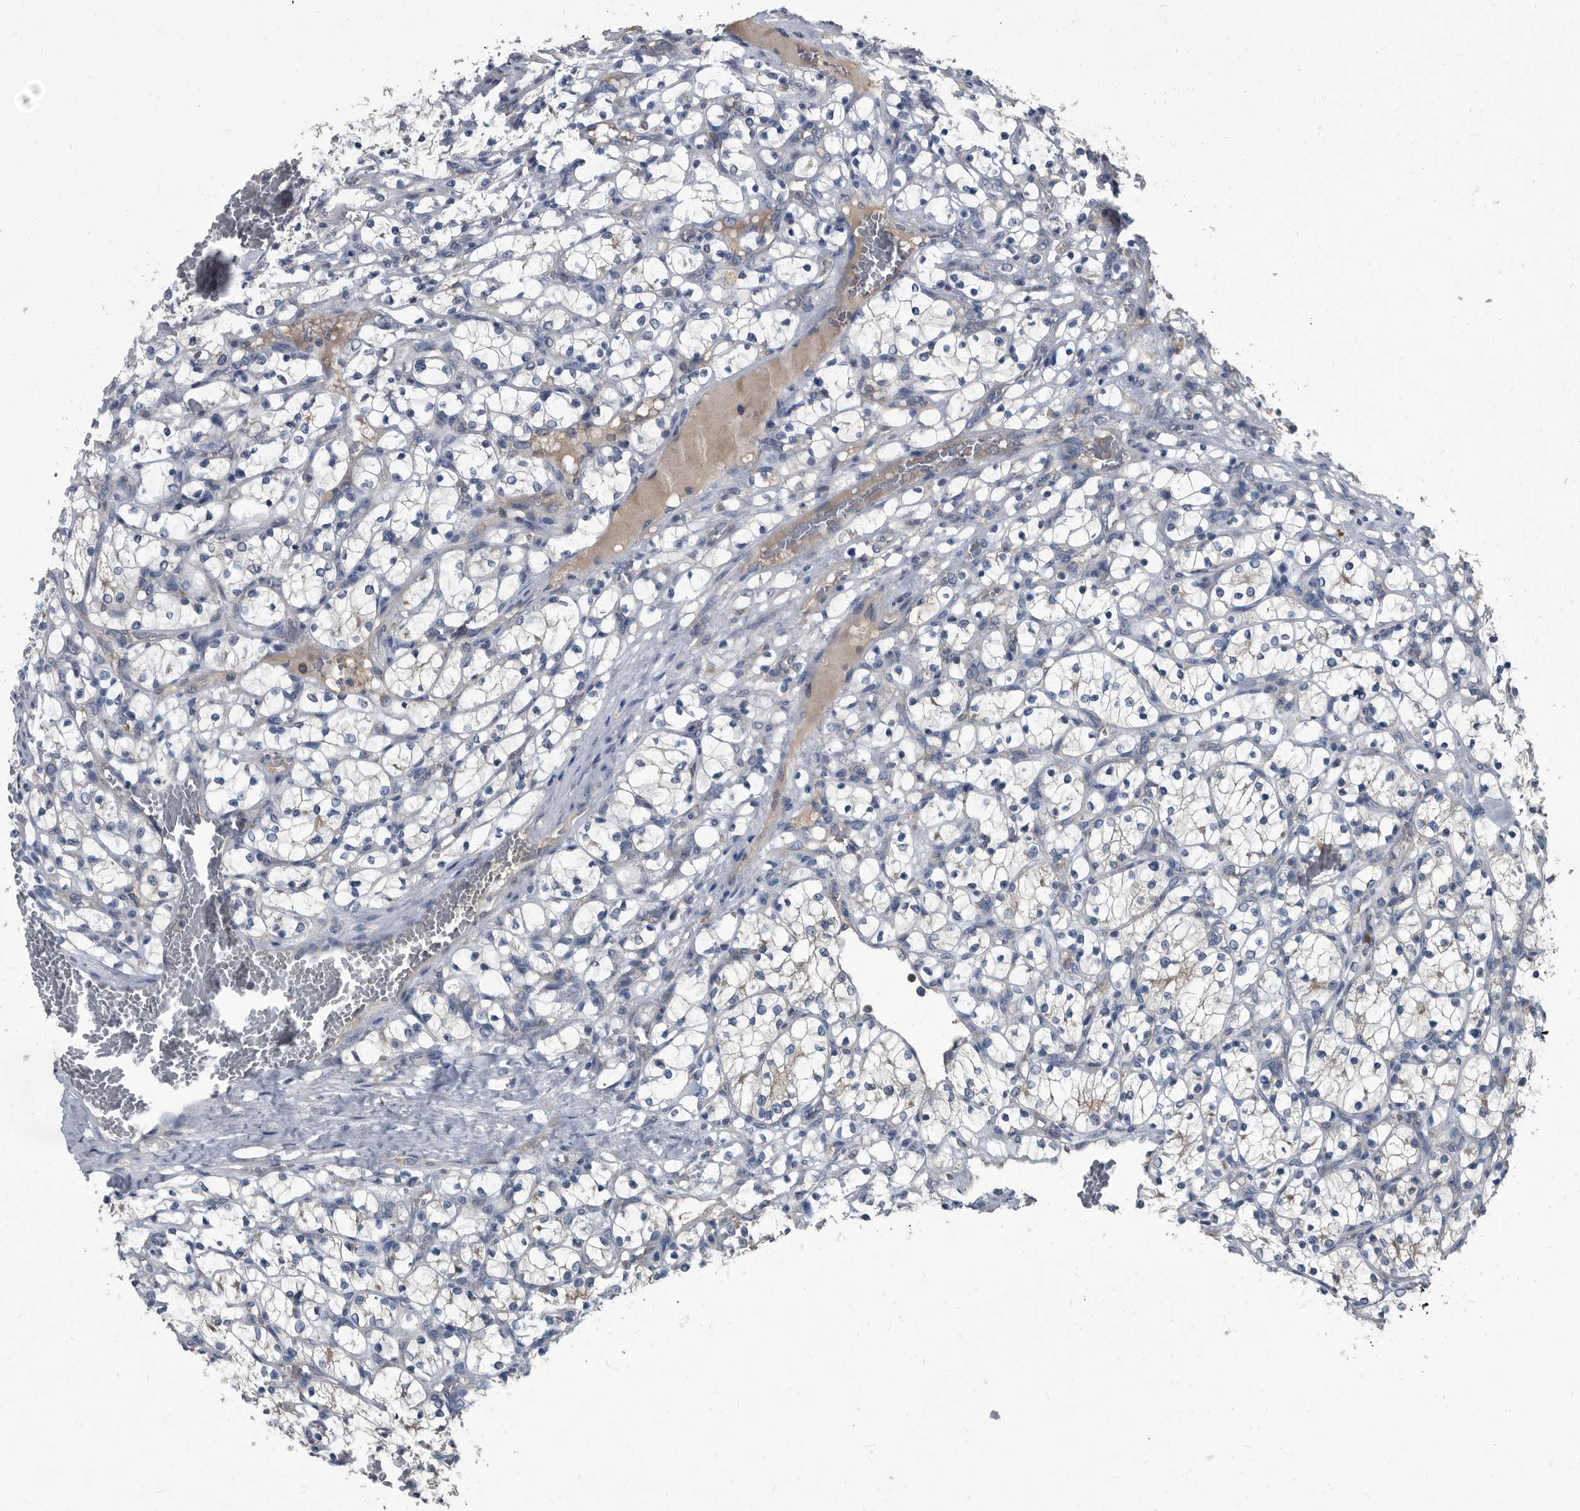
{"staining": {"intensity": "negative", "quantity": "none", "location": "none"}, "tissue": "renal cancer", "cell_type": "Tumor cells", "image_type": "cancer", "snomed": [{"axis": "morphology", "description": "Adenocarcinoma, NOS"}, {"axis": "topography", "description": "Kidney"}], "caption": "Immunohistochemical staining of renal cancer reveals no significant staining in tumor cells.", "gene": "CDV3", "patient": {"sex": "female", "age": 69}}